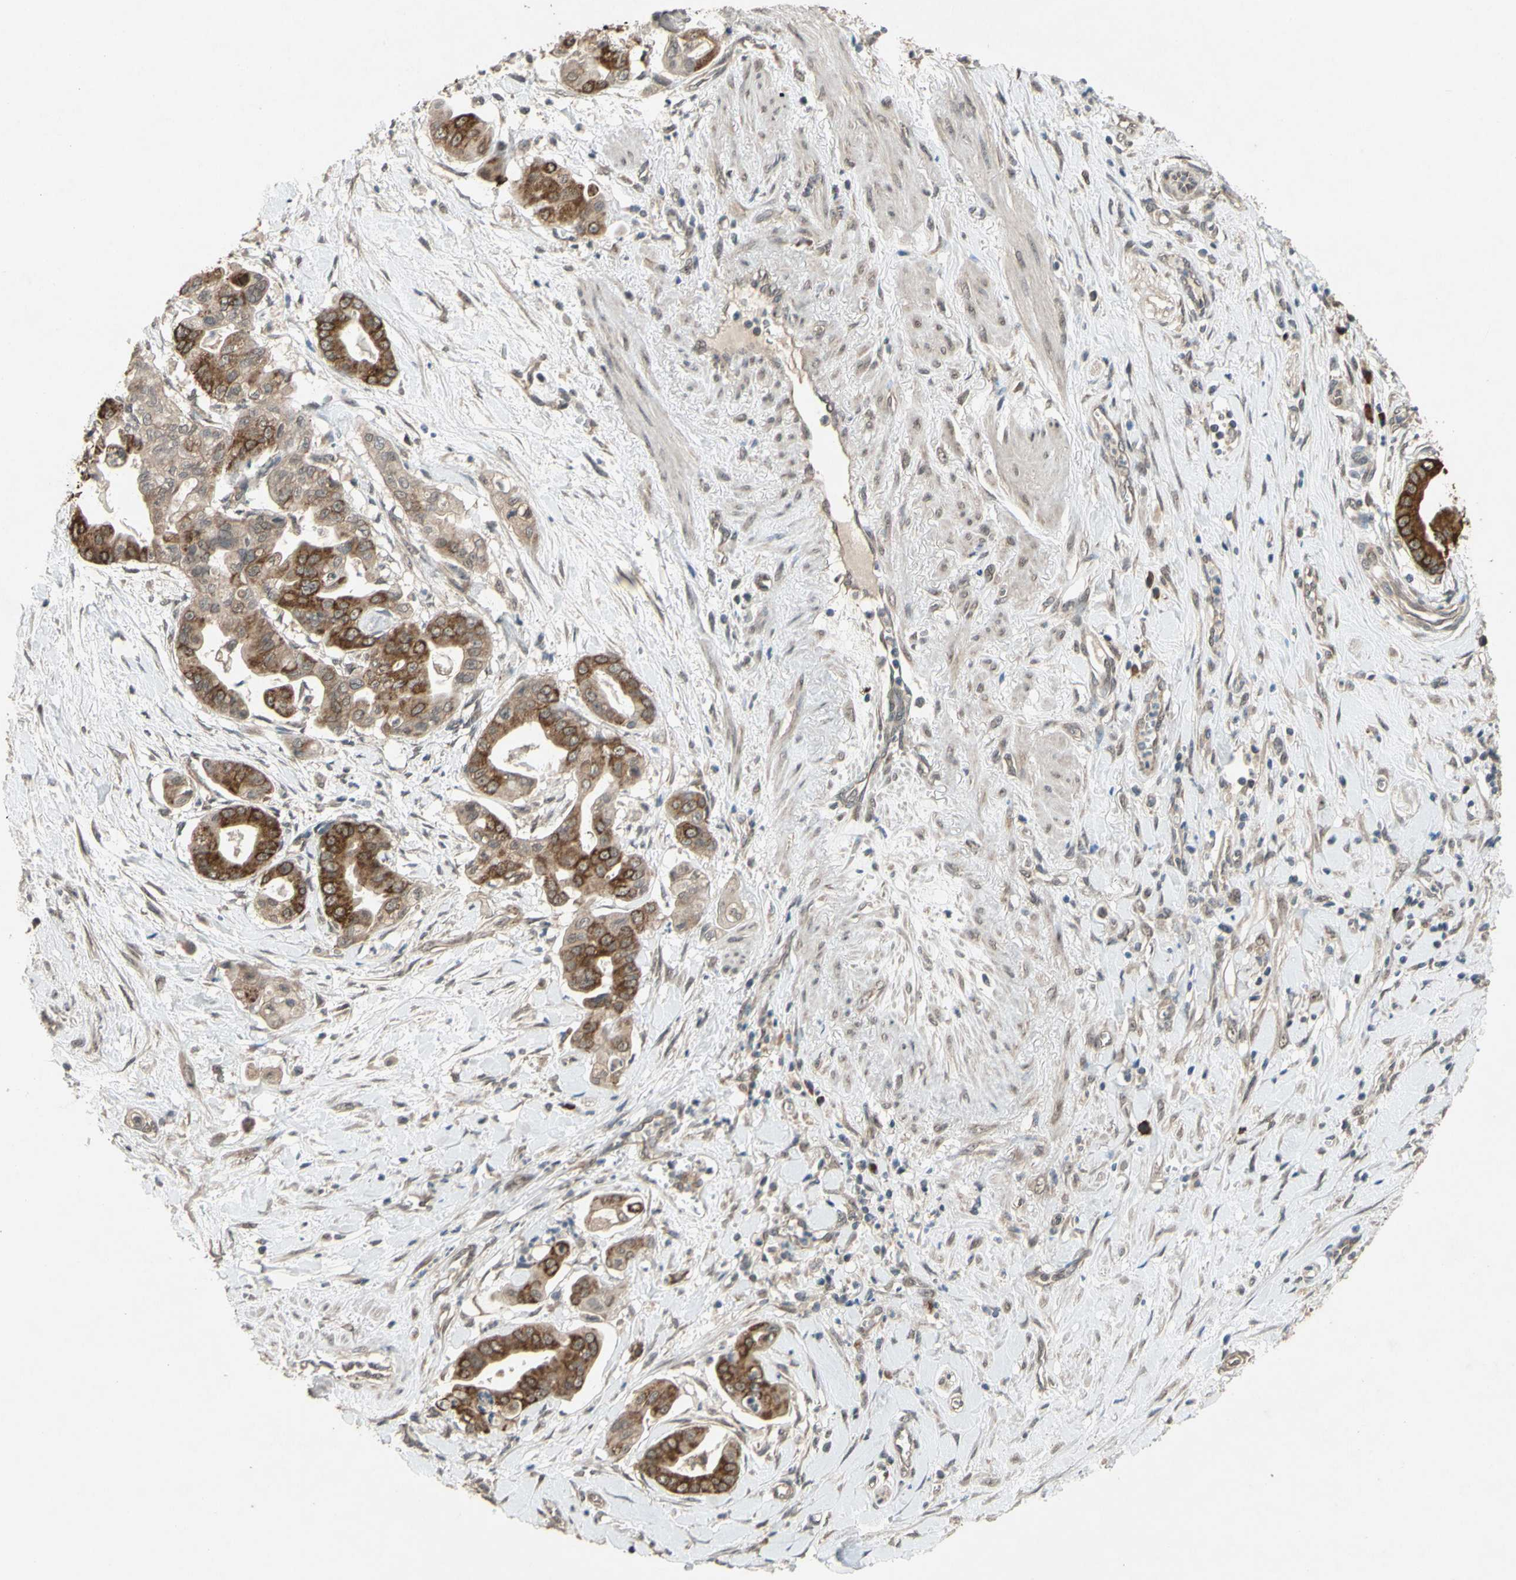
{"staining": {"intensity": "moderate", "quantity": ">75%", "location": "cytoplasmic/membranous"}, "tissue": "pancreatic cancer", "cell_type": "Tumor cells", "image_type": "cancer", "snomed": [{"axis": "morphology", "description": "Adenocarcinoma, NOS"}, {"axis": "topography", "description": "Pancreas"}], "caption": "Tumor cells reveal moderate cytoplasmic/membranous staining in approximately >75% of cells in pancreatic cancer (adenocarcinoma).", "gene": "CD164", "patient": {"sex": "female", "age": 75}}